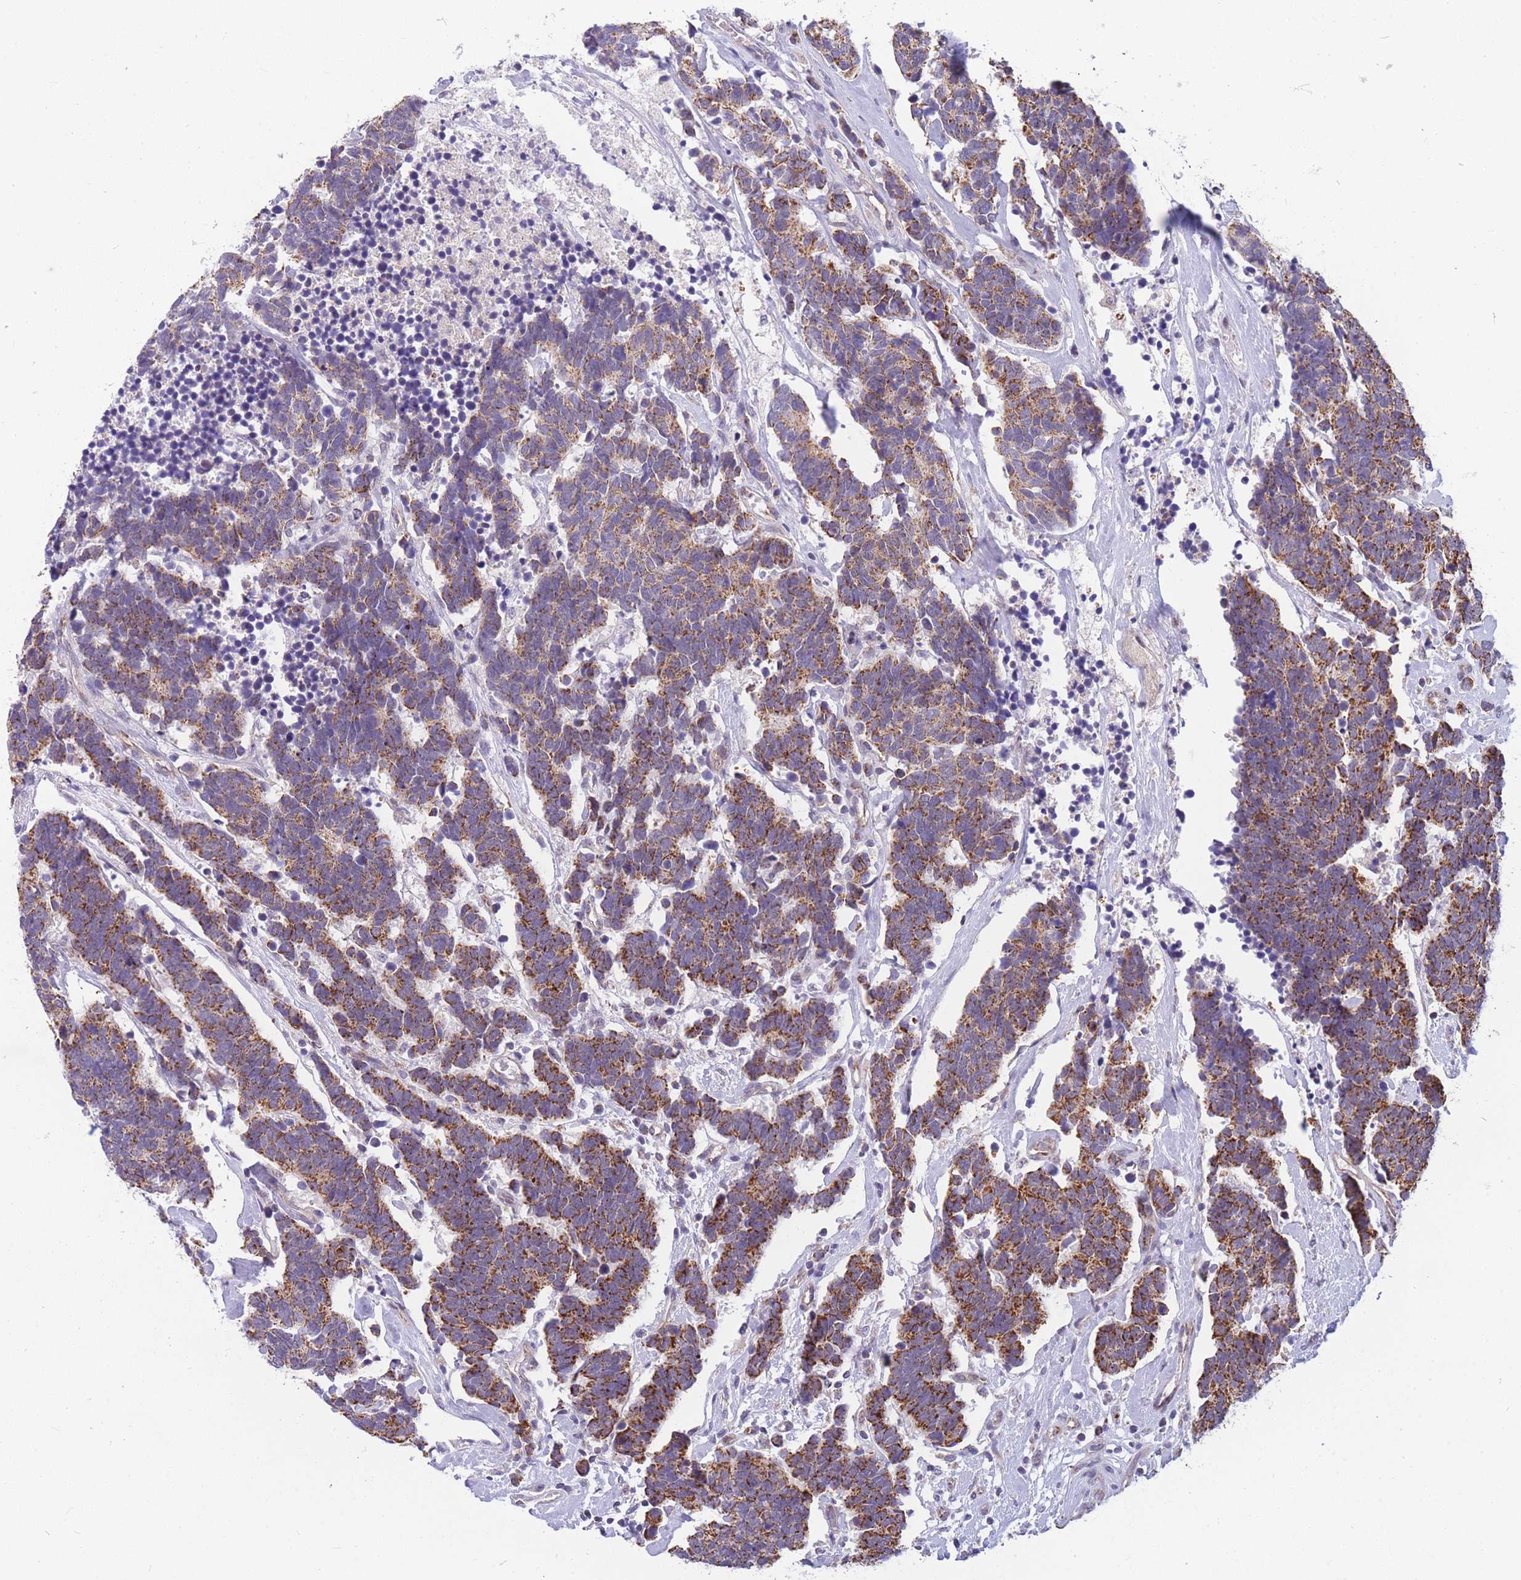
{"staining": {"intensity": "strong", "quantity": ">75%", "location": "cytoplasmic/membranous"}, "tissue": "carcinoid", "cell_type": "Tumor cells", "image_type": "cancer", "snomed": [{"axis": "morphology", "description": "Carcinoma, NOS"}, {"axis": "morphology", "description": "Carcinoid, malignant, NOS"}, {"axis": "topography", "description": "Urinary bladder"}], "caption": "Immunohistochemistry photomicrograph of human carcinoma stained for a protein (brown), which reveals high levels of strong cytoplasmic/membranous expression in approximately >75% of tumor cells.", "gene": "DDX49", "patient": {"sex": "male", "age": 57}}